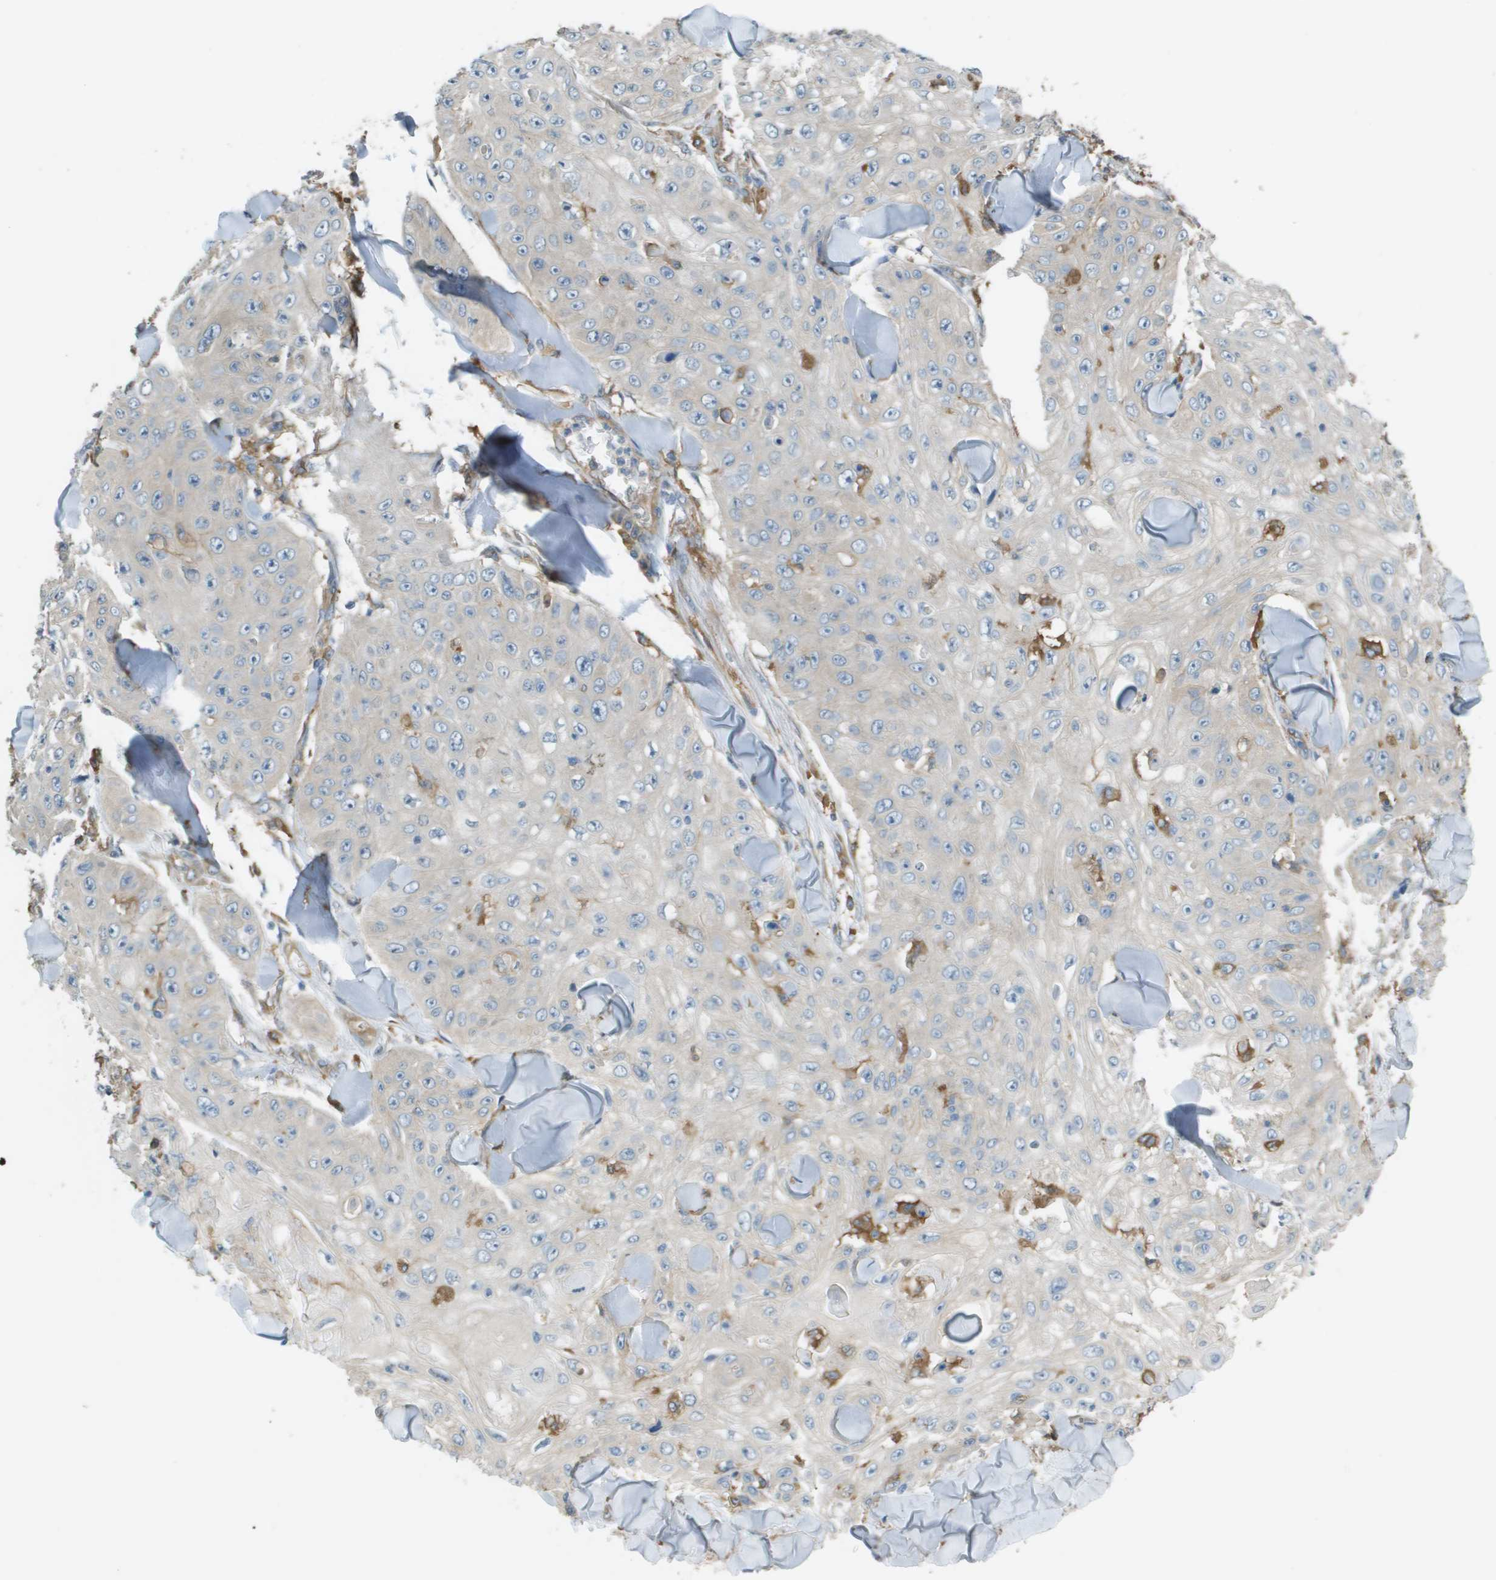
{"staining": {"intensity": "negative", "quantity": "none", "location": "none"}, "tissue": "skin cancer", "cell_type": "Tumor cells", "image_type": "cancer", "snomed": [{"axis": "morphology", "description": "Squamous cell carcinoma, NOS"}, {"axis": "topography", "description": "Skin"}], "caption": "Tumor cells show no significant positivity in squamous cell carcinoma (skin).", "gene": "CORO1B", "patient": {"sex": "male", "age": 86}}